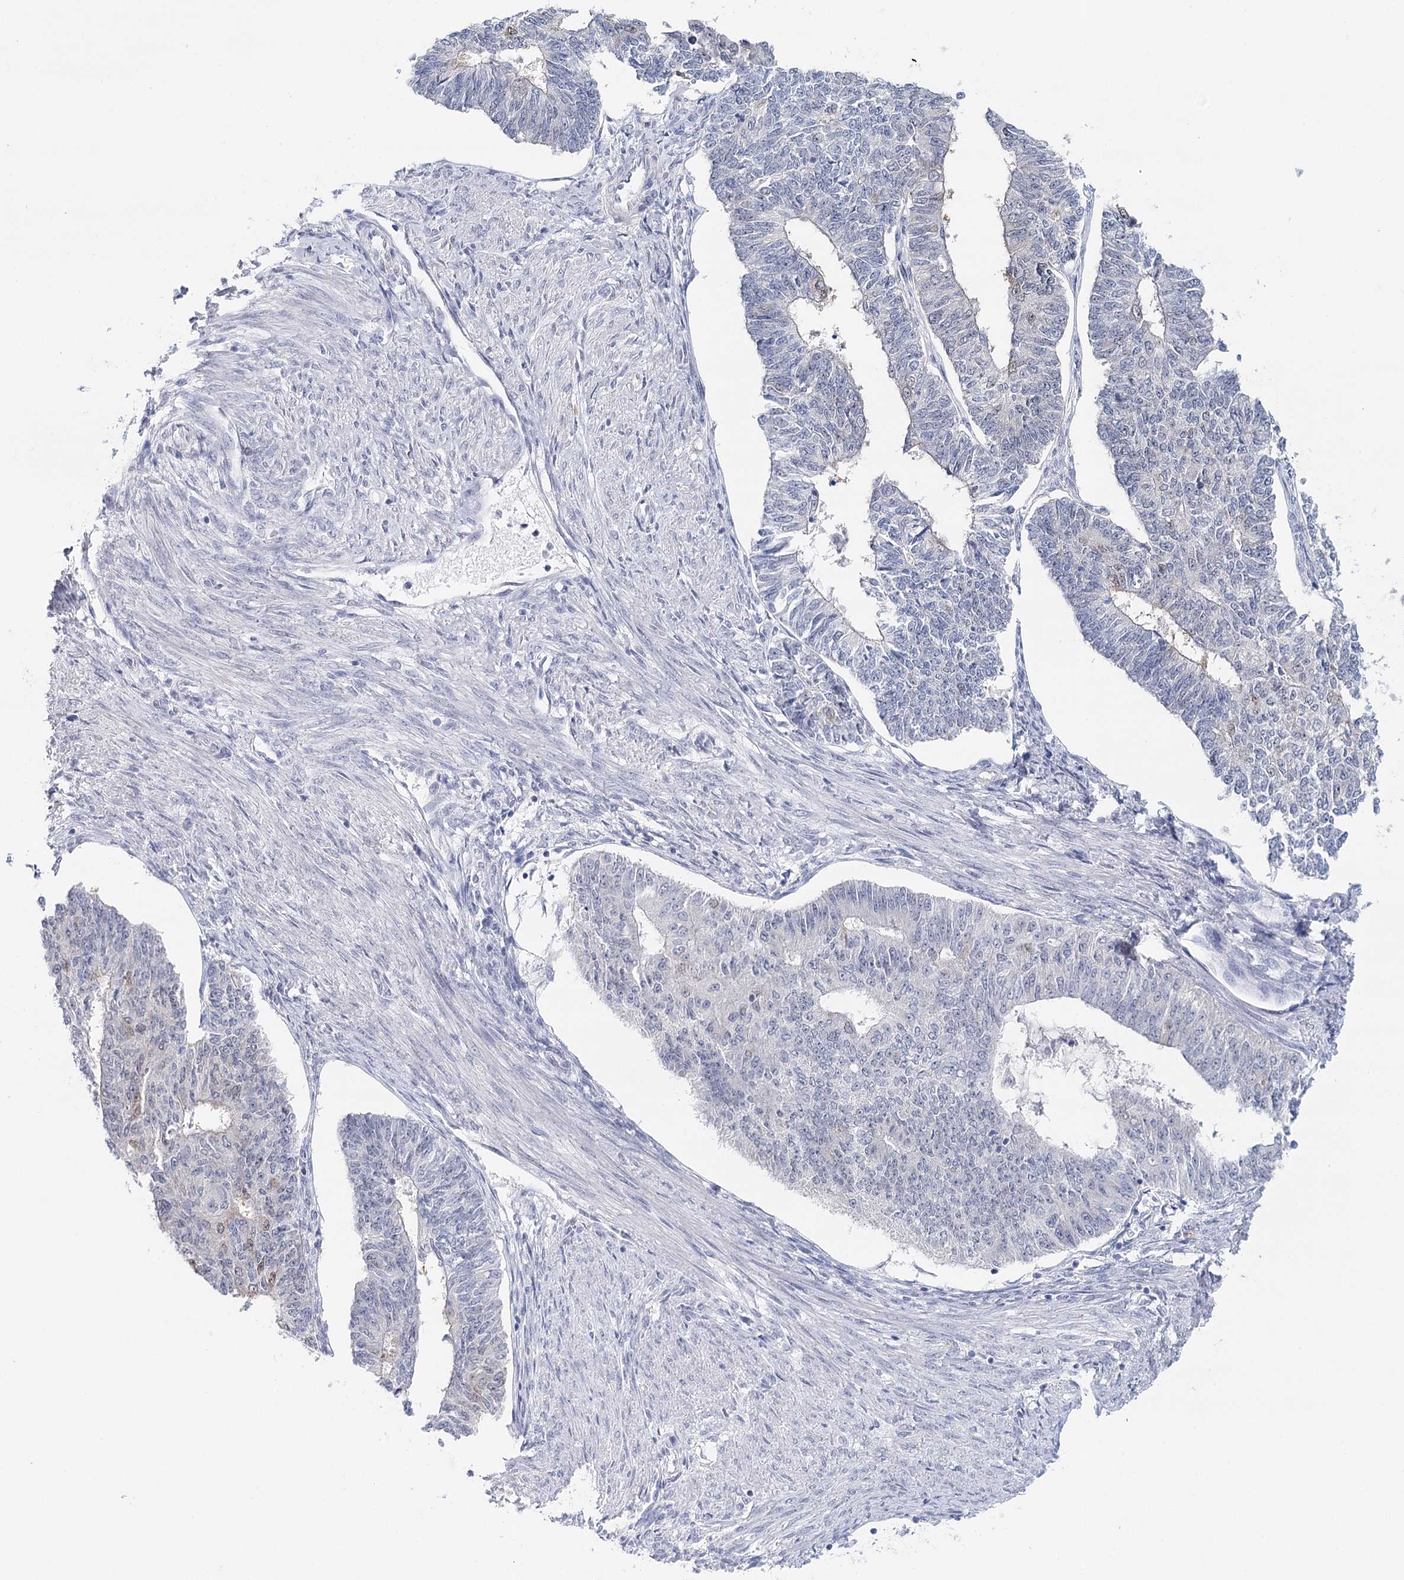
{"staining": {"intensity": "negative", "quantity": "none", "location": "none"}, "tissue": "endometrial cancer", "cell_type": "Tumor cells", "image_type": "cancer", "snomed": [{"axis": "morphology", "description": "Adenocarcinoma, NOS"}, {"axis": "topography", "description": "Endometrium"}], "caption": "The image shows no staining of tumor cells in endometrial cancer (adenocarcinoma).", "gene": "HSPA4L", "patient": {"sex": "female", "age": 32}}